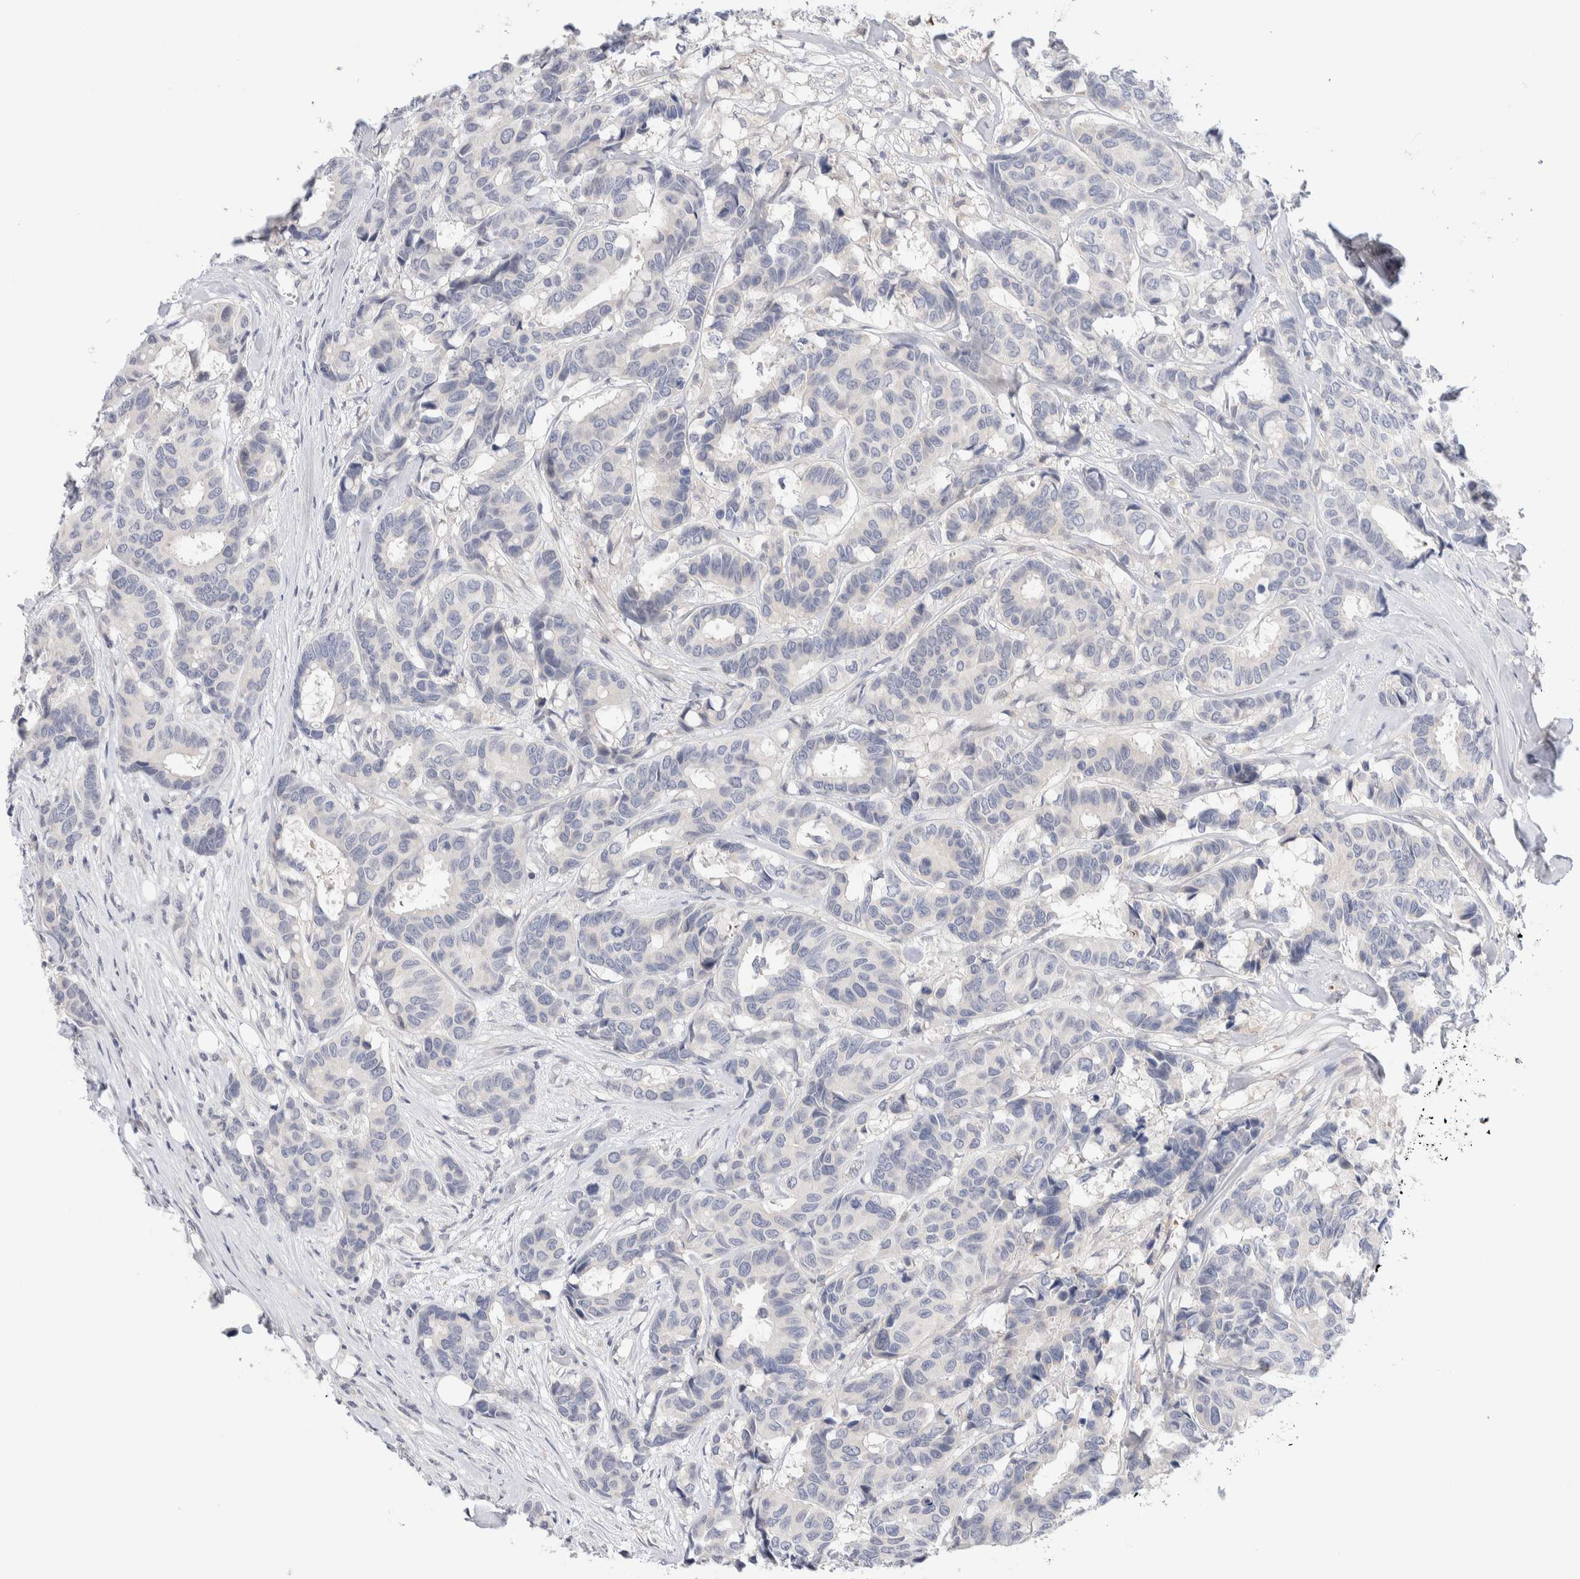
{"staining": {"intensity": "negative", "quantity": "none", "location": "none"}, "tissue": "breast cancer", "cell_type": "Tumor cells", "image_type": "cancer", "snomed": [{"axis": "morphology", "description": "Duct carcinoma"}, {"axis": "topography", "description": "Breast"}], "caption": "Tumor cells are negative for protein expression in human breast infiltrating ductal carcinoma.", "gene": "DNAJB6", "patient": {"sex": "female", "age": 87}}